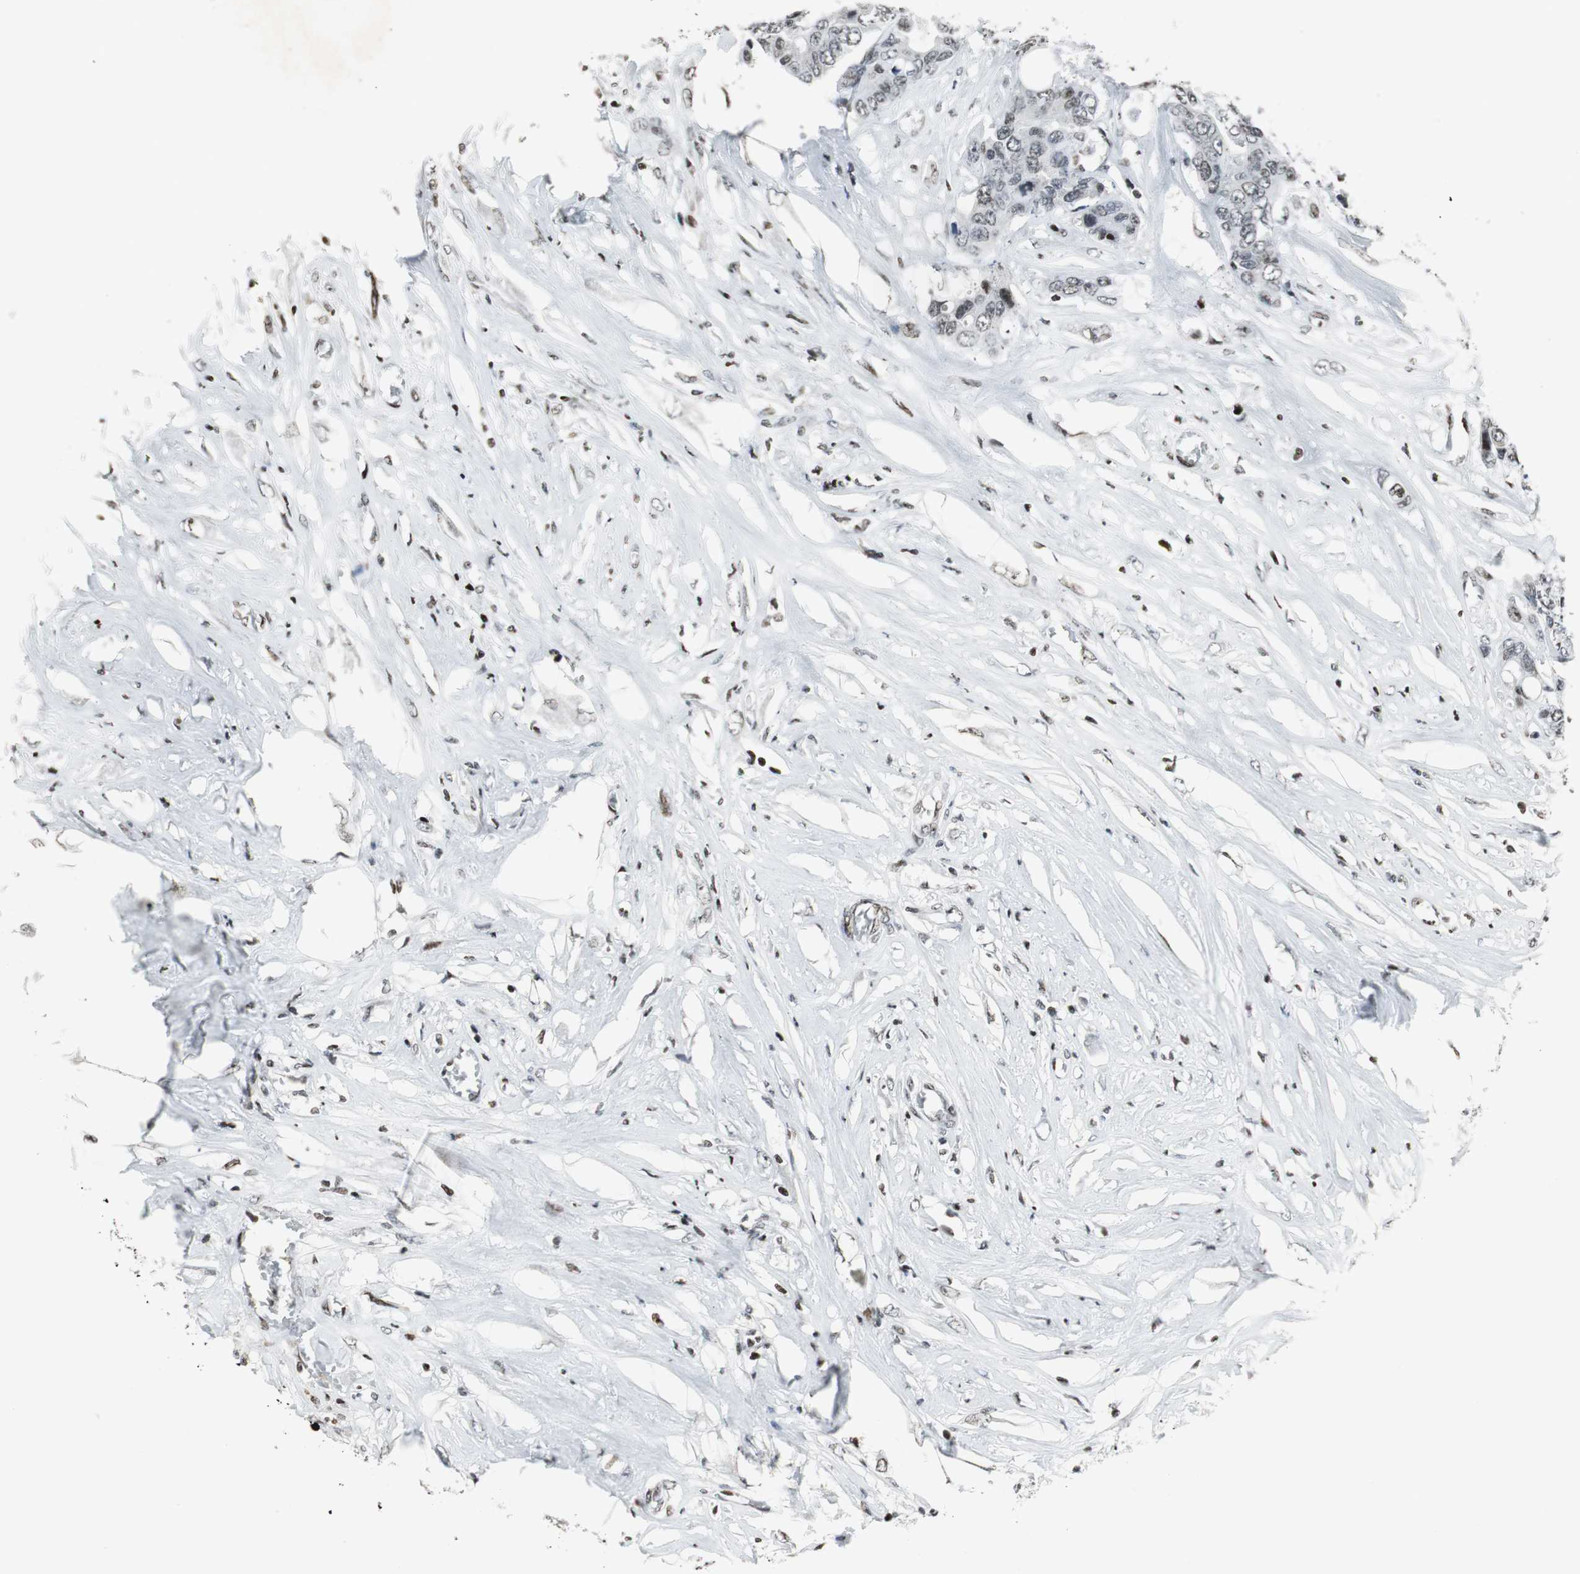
{"staining": {"intensity": "weak", "quantity": "<25%", "location": "nuclear"}, "tissue": "colorectal cancer", "cell_type": "Tumor cells", "image_type": "cancer", "snomed": [{"axis": "morphology", "description": "Adenocarcinoma, NOS"}, {"axis": "topography", "description": "Rectum"}], "caption": "Immunohistochemical staining of adenocarcinoma (colorectal) exhibits no significant expression in tumor cells.", "gene": "RBBP4", "patient": {"sex": "male", "age": 55}}